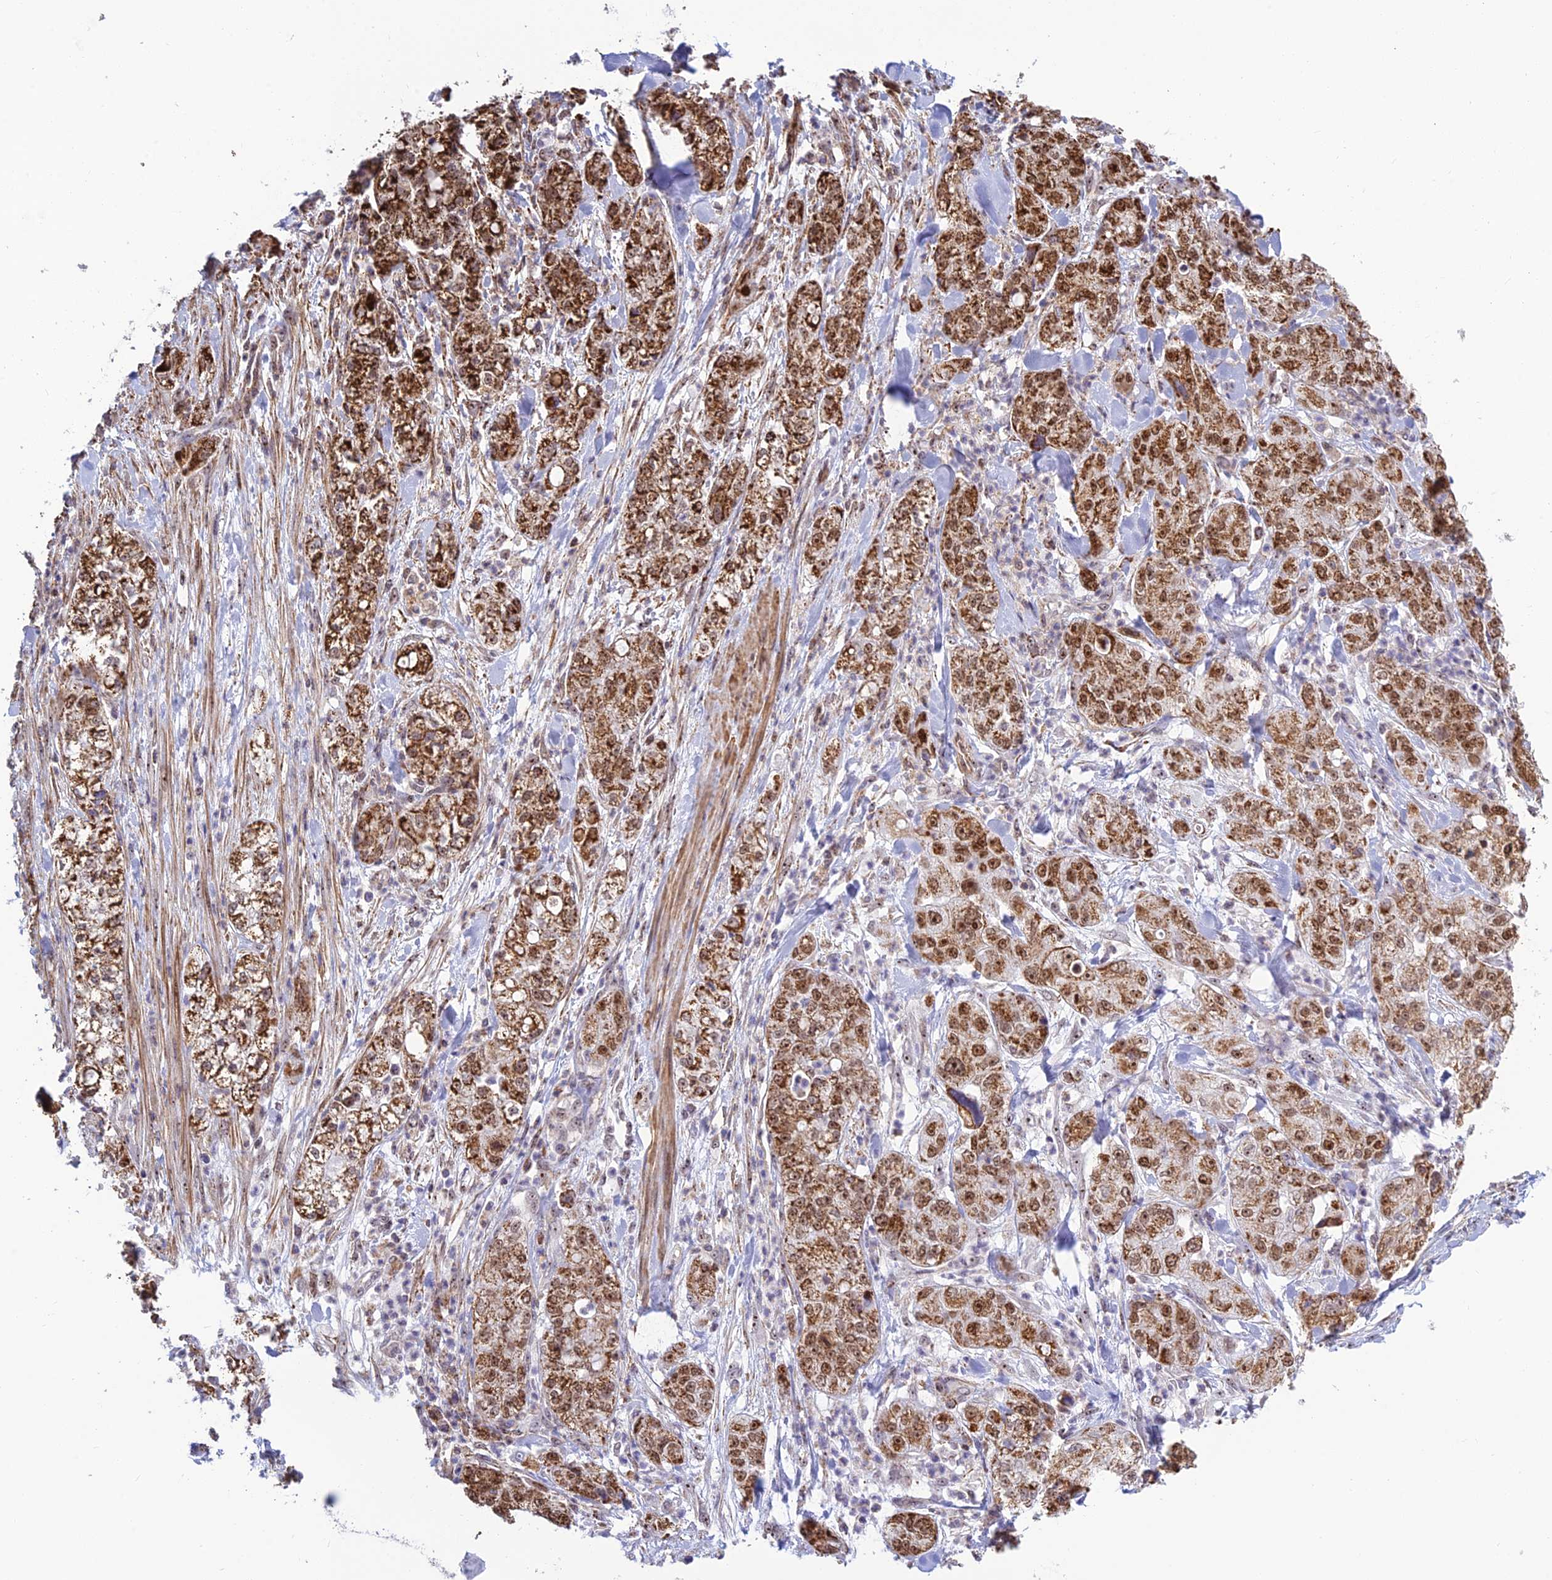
{"staining": {"intensity": "strong", "quantity": ">75%", "location": "cytoplasmic/membranous,nuclear"}, "tissue": "pancreatic cancer", "cell_type": "Tumor cells", "image_type": "cancer", "snomed": [{"axis": "morphology", "description": "Adenocarcinoma, NOS"}, {"axis": "topography", "description": "Pancreas"}], "caption": "Tumor cells demonstrate strong cytoplasmic/membranous and nuclear staining in about >75% of cells in pancreatic cancer (adenocarcinoma).", "gene": "POLR1G", "patient": {"sex": "female", "age": 78}}